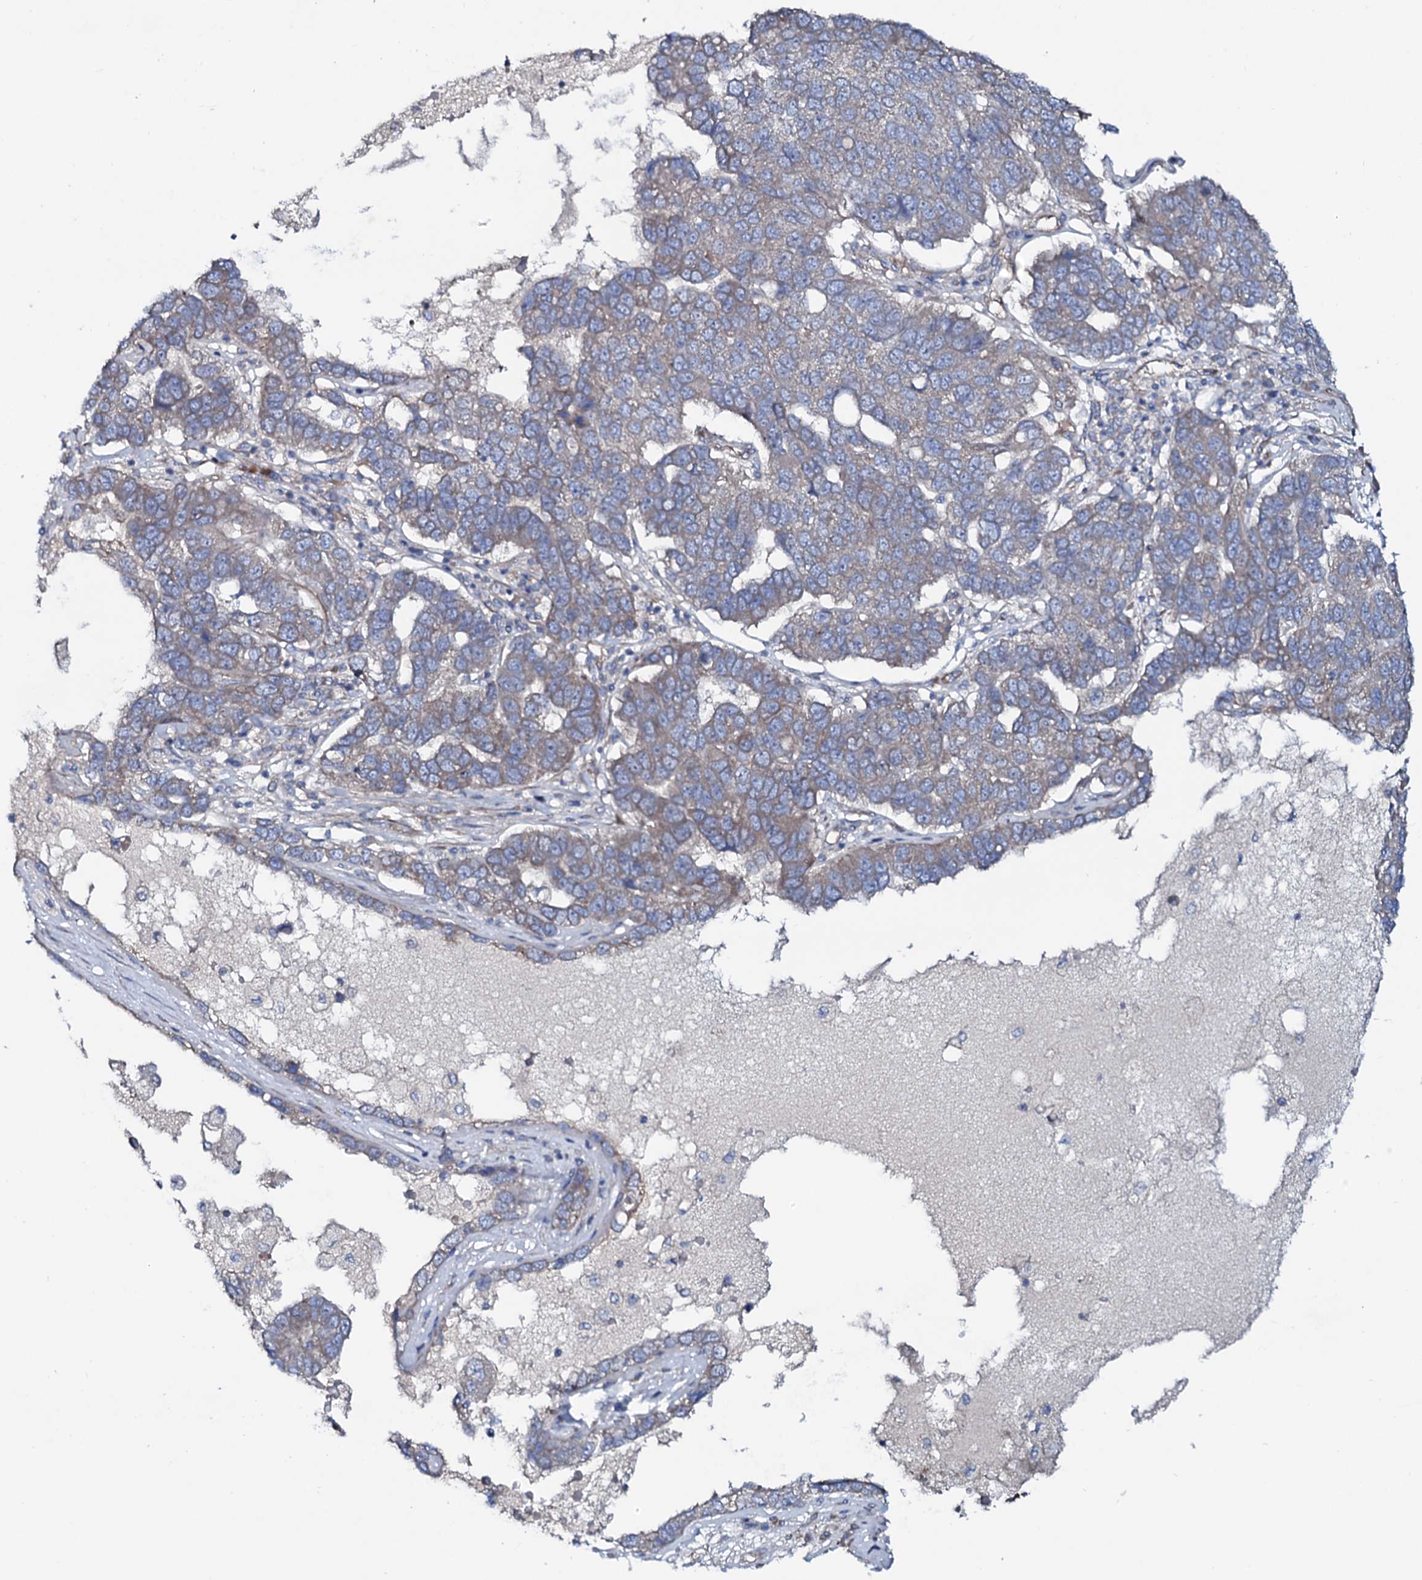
{"staining": {"intensity": "moderate", "quantity": "<25%", "location": "cytoplasmic/membranous"}, "tissue": "pancreatic cancer", "cell_type": "Tumor cells", "image_type": "cancer", "snomed": [{"axis": "morphology", "description": "Adenocarcinoma, NOS"}, {"axis": "topography", "description": "Pancreas"}], "caption": "Protein positivity by immunohistochemistry (IHC) reveals moderate cytoplasmic/membranous staining in approximately <25% of tumor cells in pancreatic cancer (adenocarcinoma).", "gene": "STARD13", "patient": {"sex": "female", "age": 61}}